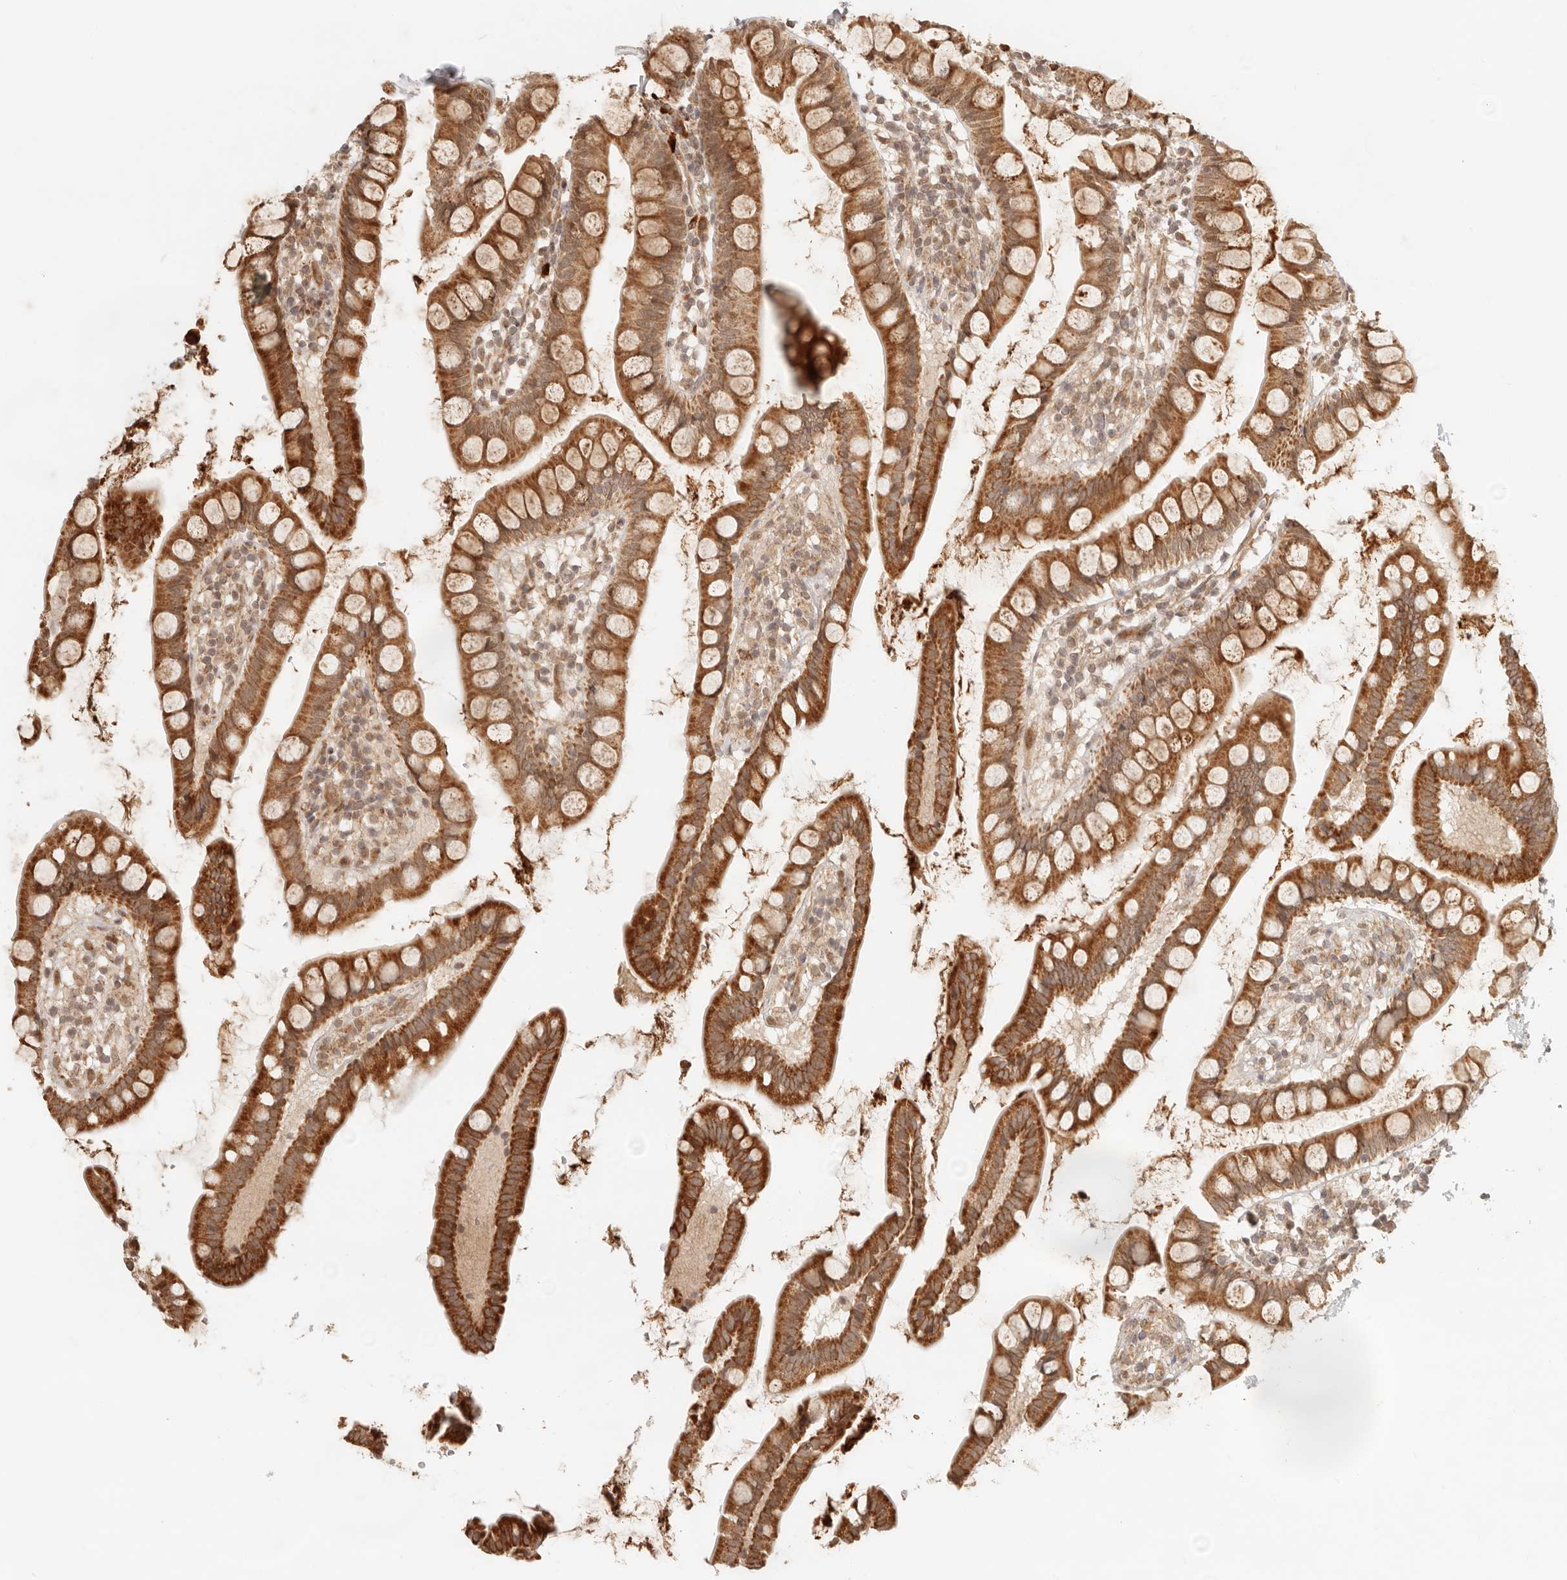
{"staining": {"intensity": "strong", "quantity": ">75%", "location": "cytoplasmic/membranous"}, "tissue": "small intestine", "cell_type": "Glandular cells", "image_type": "normal", "snomed": [{"axis": "morphology", "description": "Normal tissue, NOS"}, {"axis": "topography", "description": "Small intestine"}], "caption": "This micrograph shows normal small intestine stained with immunohistochemistry to label a protein in brown. The cytoplasmic/membranous of glandular cells show strong positivity for the protein. Nuclei are counter-stained blue.", "gene": "BAALC", "patient": {"sex": "female", "age": 84}}